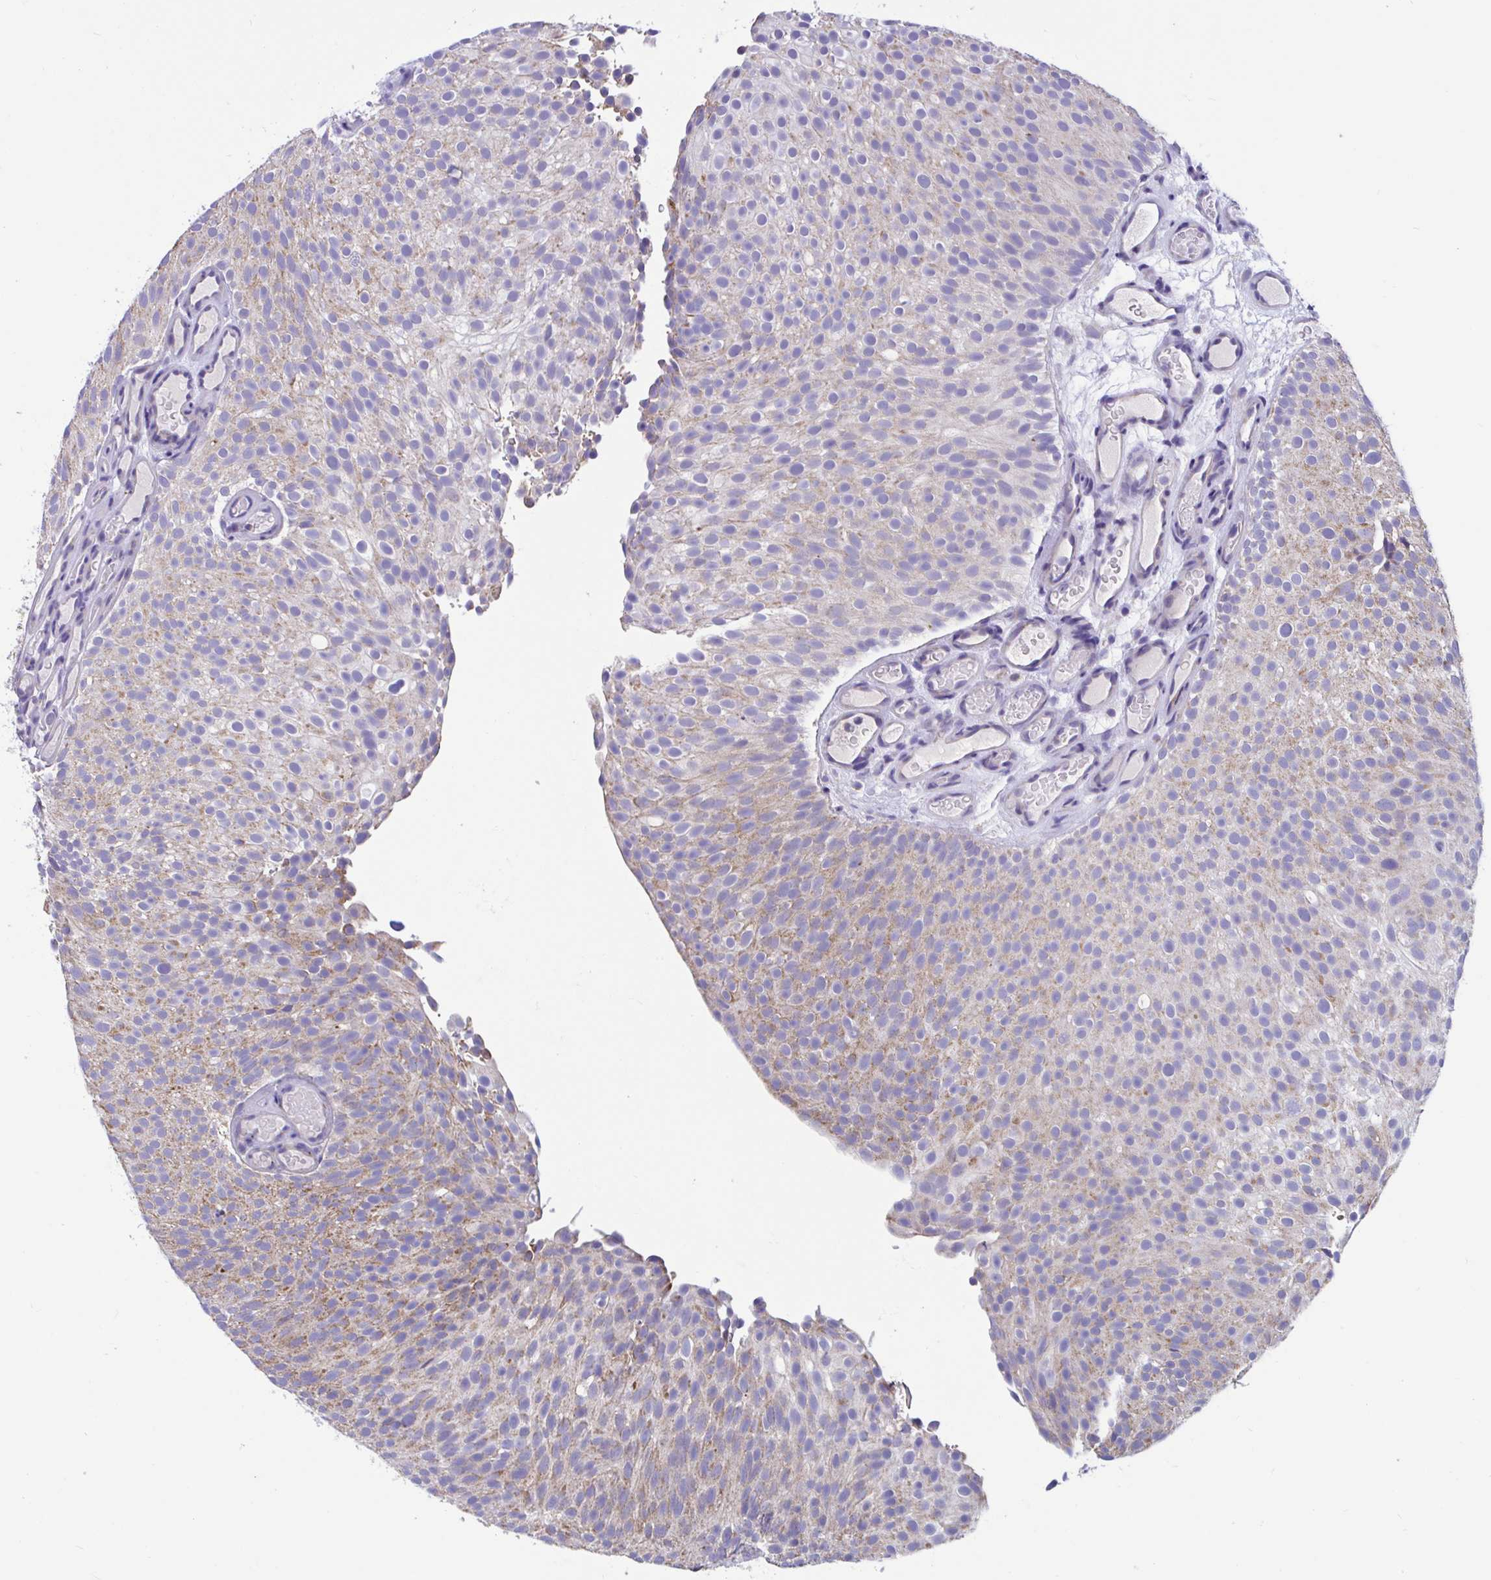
{"staining": {"intensity": "moderate", "quantity": "25%-75%", "location": "cytoplasmic/membranous"}, "tissue": "urothelial cancer", "cell_type": "Tumor cells", "image_type": "cancer", "snomed": [{"axis": "morphology", "description": "Urothelial carcinoma, Low grade"}, {"axis": "topography", "description": "Urinary bladder"}], "caption": "A brown stain shows moderate cytoplasmic/membranous expression of a protein in urothelial carcinoma (low-grade) tumor cells.", "gene": "OR13A1", "patient": {"sex": "male", "age": 78}}